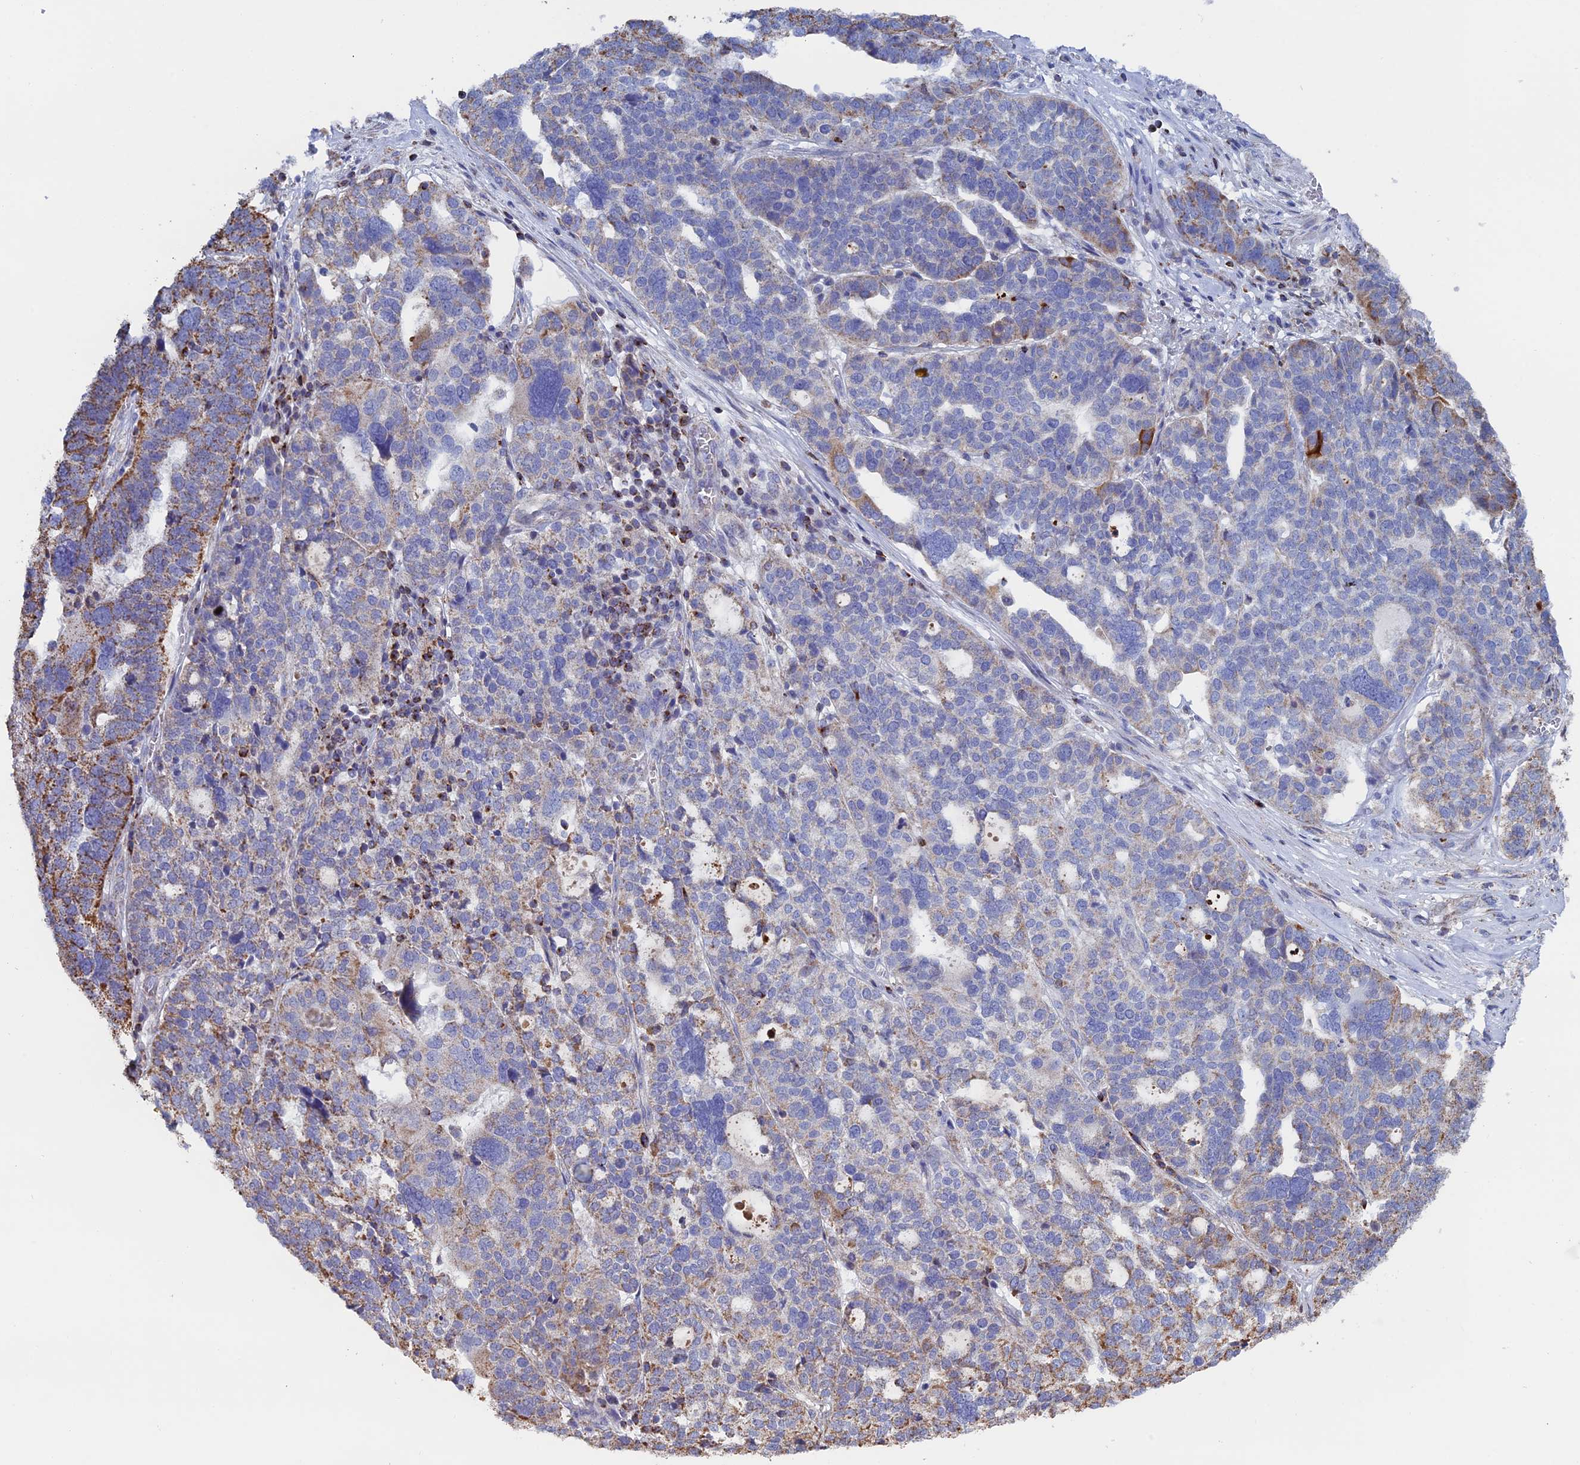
{"staining": {"intensity": "moderate", "quantity": "<25%", "location": "cytoplasmic/membranous"}, "tissue": "ovarian cancer", "cell_type": "Tumor cells", "image_type": "cancer", "snomed": [{"axis": "morphology", "description": "Cystadenocarcinoma, serous, NOS"}, {"axis": "topography", "description": "Ovary"}], "caption": "Immunohistochemical staining of human ovarian cancer (serous cystadenocarcinoma) shows moderate cytoplasmic/membranous protein expression in about <25% of tumor cells.", "gene": "SPOCK2", "patient": {"sex": "female", "age": 59}}